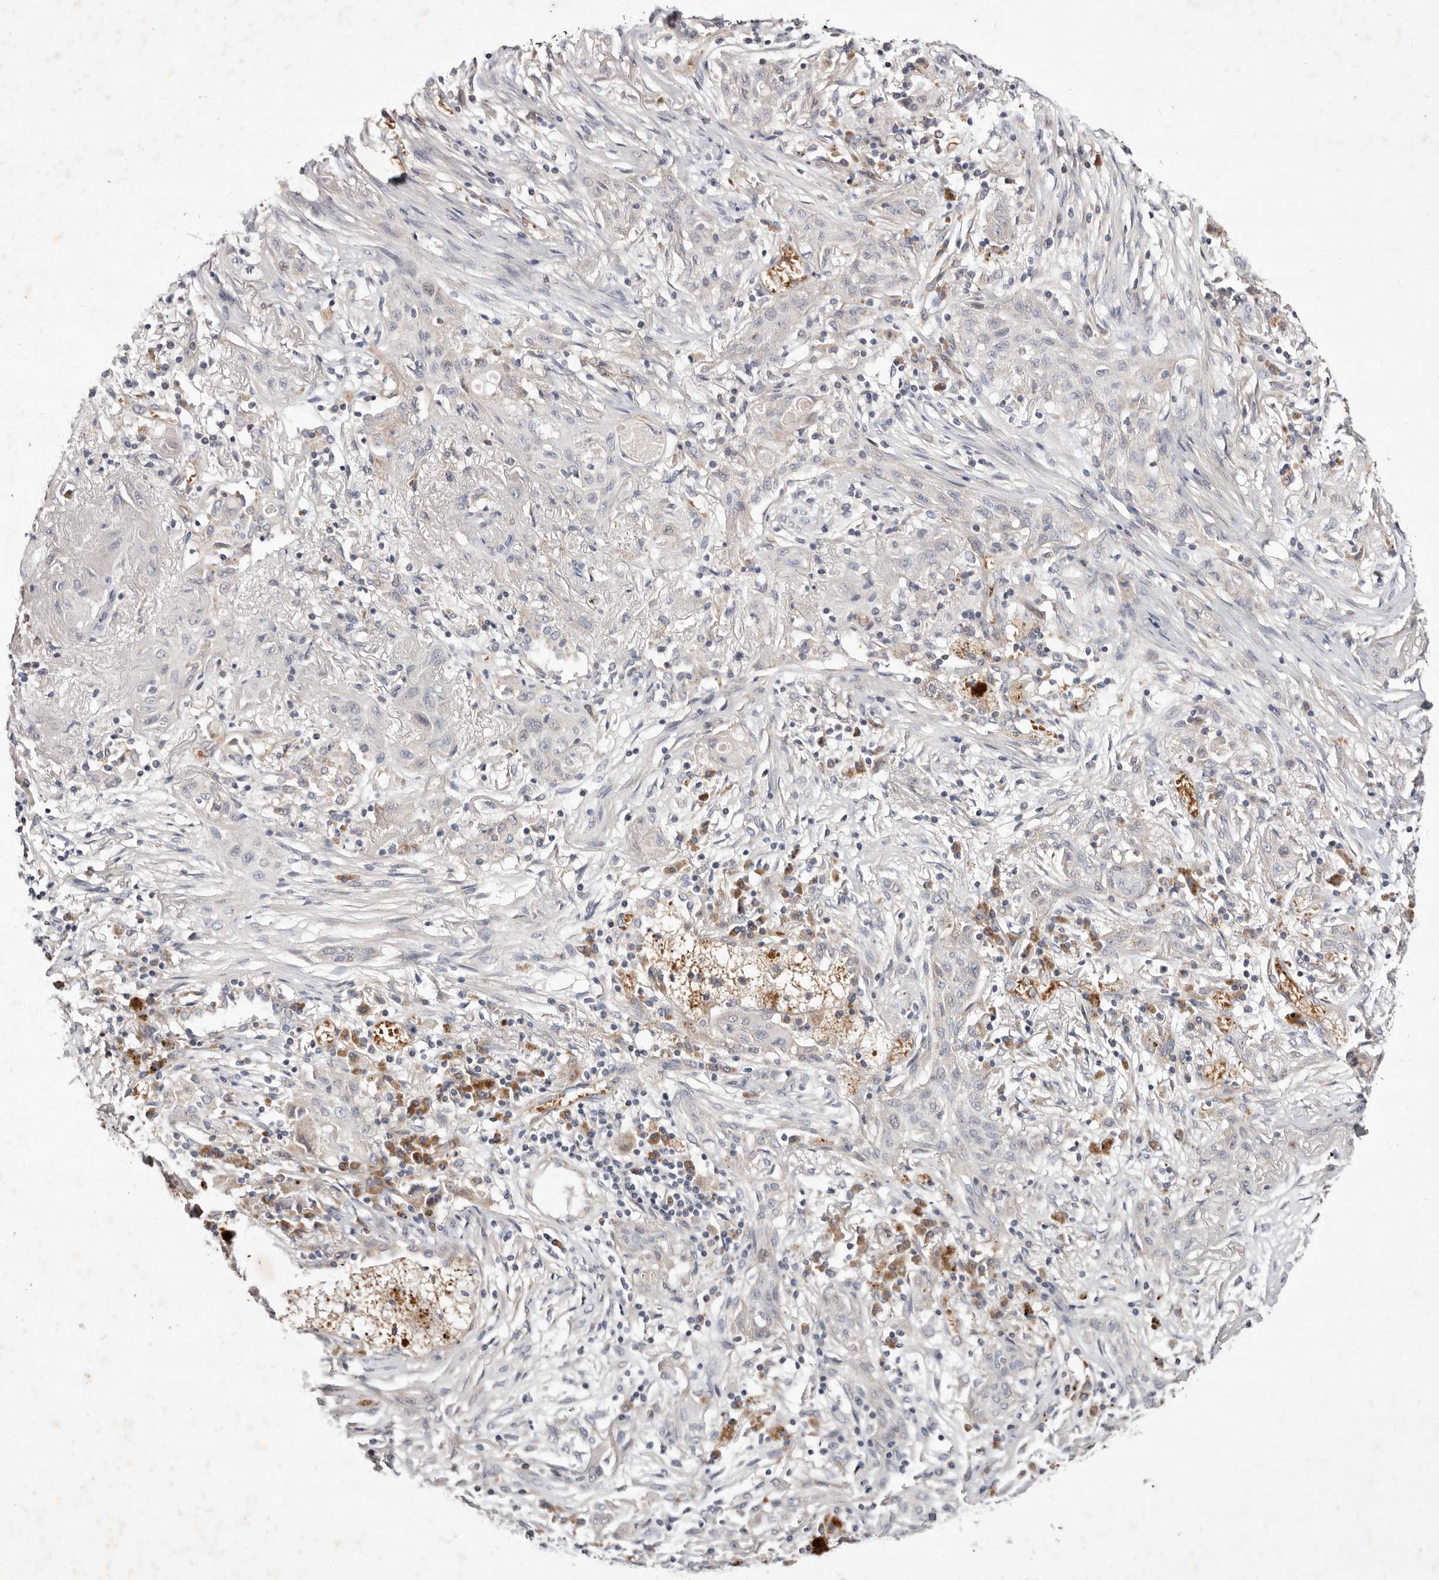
{"staining": {"intensity": "negative", "quantity": "none", "location": "none"}, "tissue": "lung cancer", "cell_type": "Tumor cells", "image_type": "cancer", "snomed": [{"axis": "morphology", "description": "Squamous cell carcinoma, NOS"}, {"axis": "topography", "description": "Lung"}], "caption": "Tumor cells are negative for protein expression in human lung cancer.", "gene": "SLC25A20", "patient": {"sex": "female", "age": 47}}